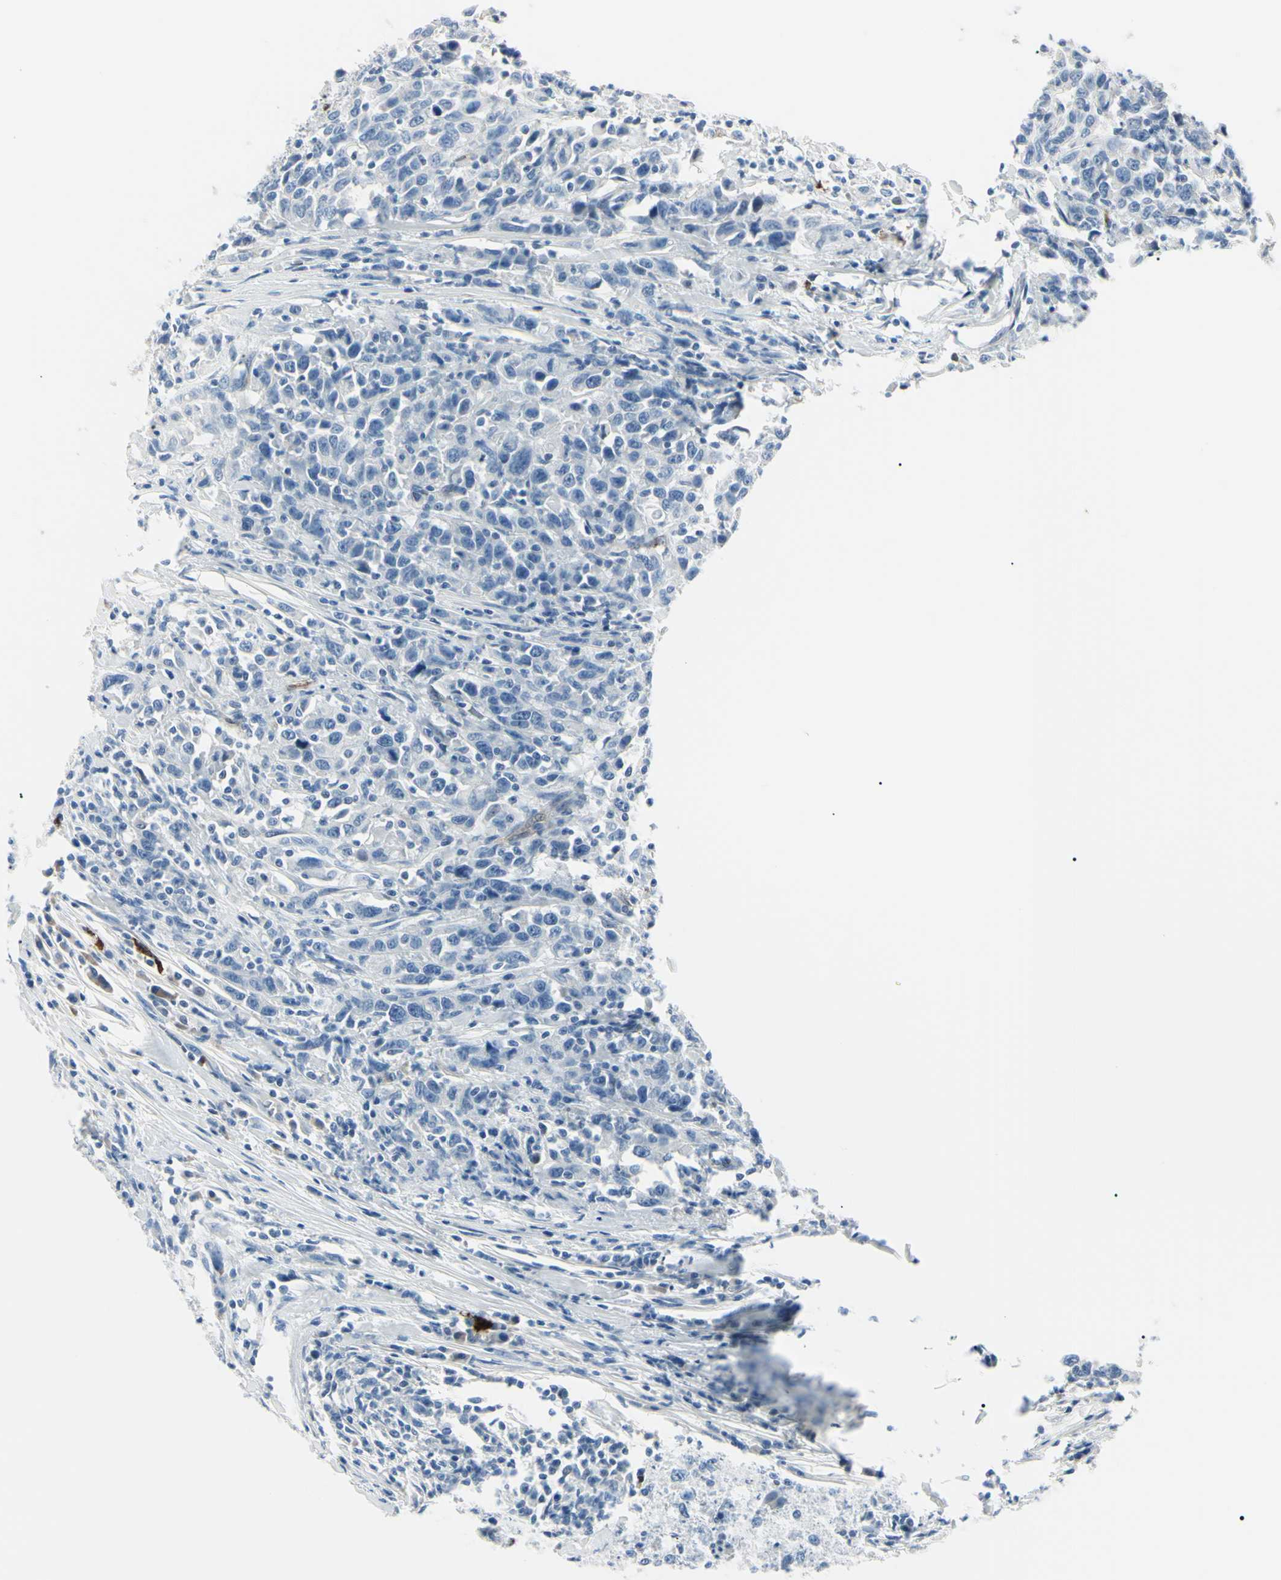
{"staining": {"intensity": "negative", "quantity": "none", "location": "none"}, "tissue": "urothelial cancer", "cell_type": "Tumor cells", "image_type": "cancer", "snomed": [{"axis": "morphology", "description": "Urothelial carcinoma, High grade"}, {"axis": "topography", "description": "Urinary bladder"}], "caption": "Tumor cells are negative for protein expression in human urothelial cancer.", "gene": "CA2", "patient": {"sex": "male", "age": 61}}